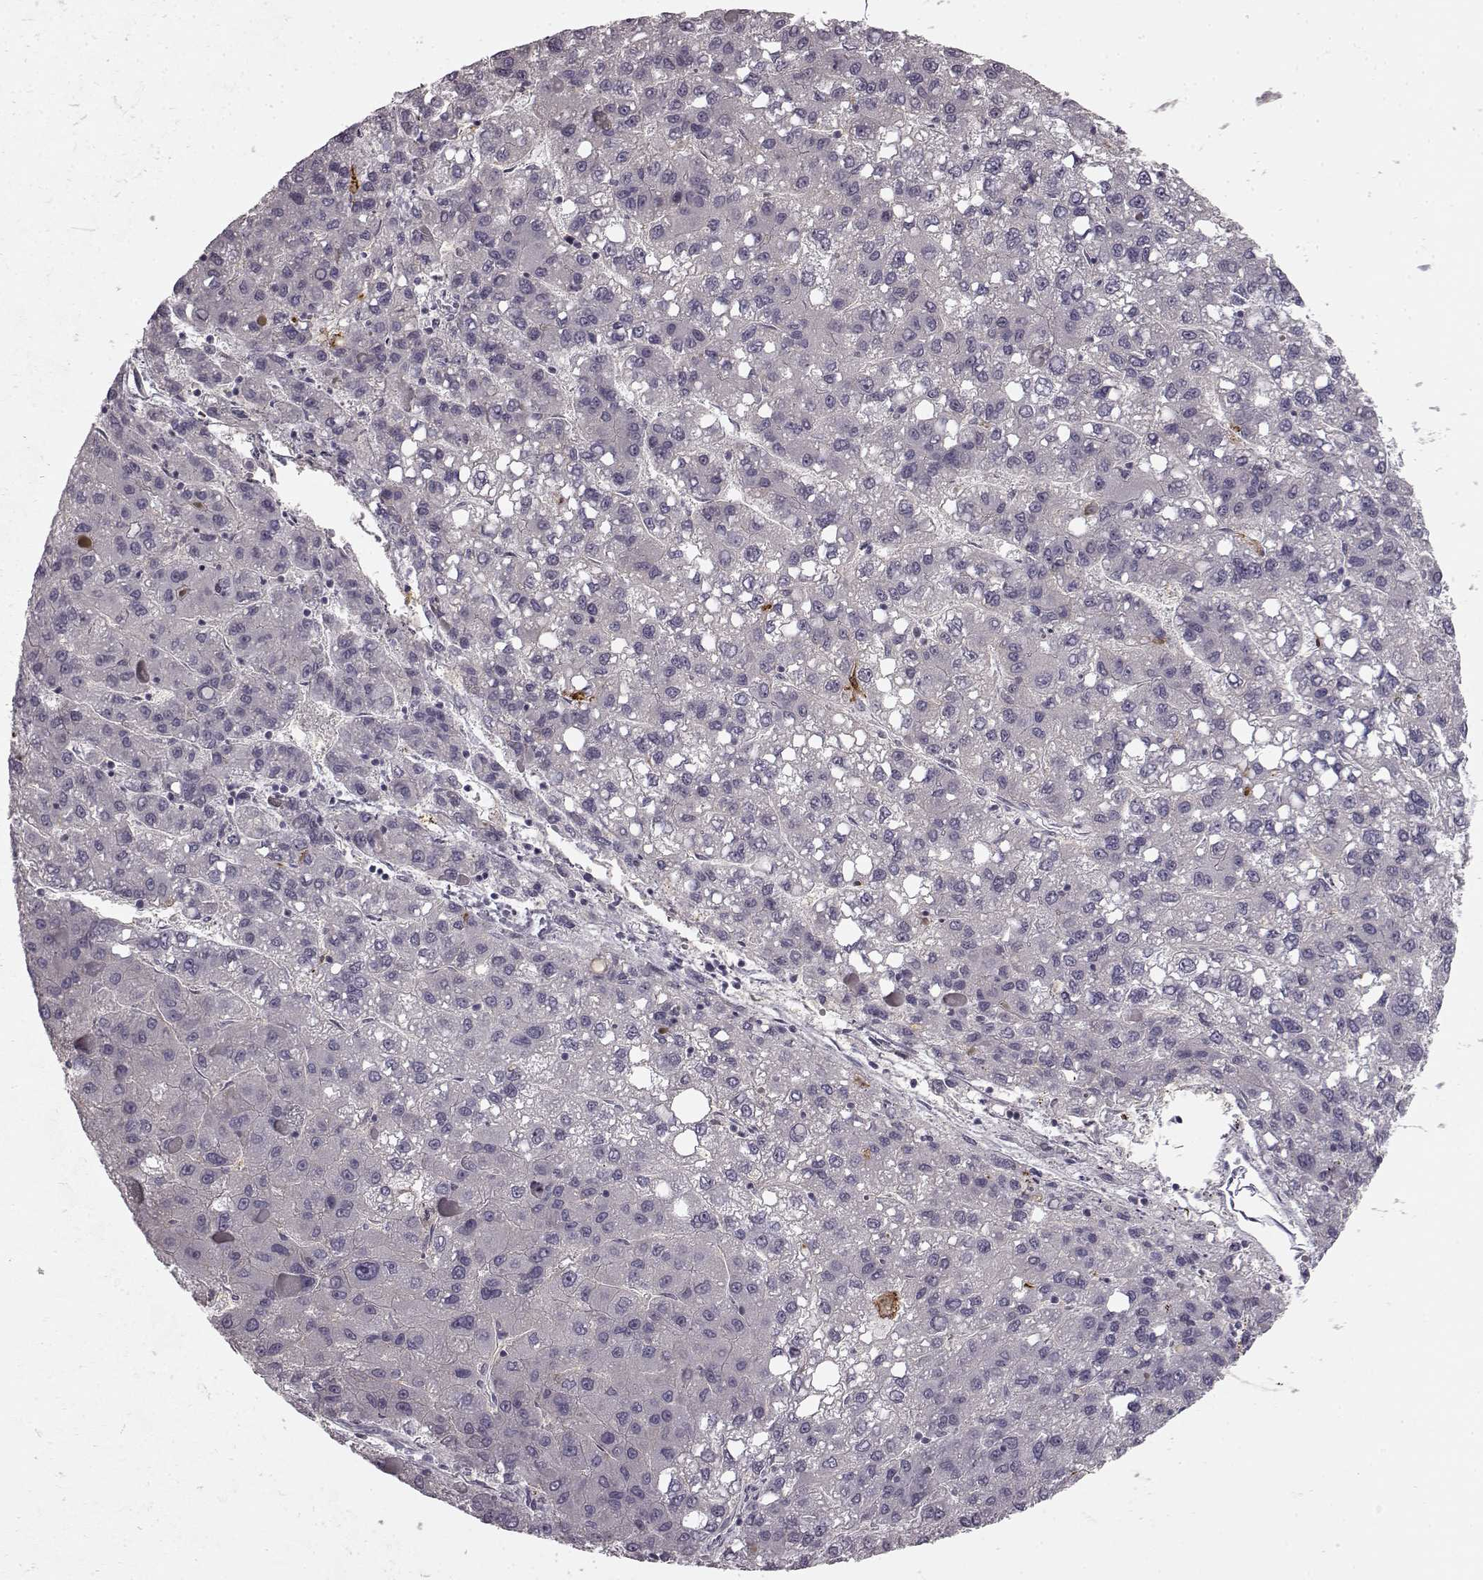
{"staining": {"intensity": "negative", "quantity": "none", "location": "none"}, "tissue": "liver cancer", "cell_type": "Tumor cells", "image_type": "cancer", "snomed": [{"axis": "morphology", "description": "Carcinoma, Hepatocellular, NOS"}, {"axis": "topography", "description": "Liver"}], "caption": "DAB immunohistochemical staining of hepatocellular carcinoma (liver) shows no significant positivity in tumor cells.", "gene": "CHIT1", "patient": {"sex": "female", "age": 82}}